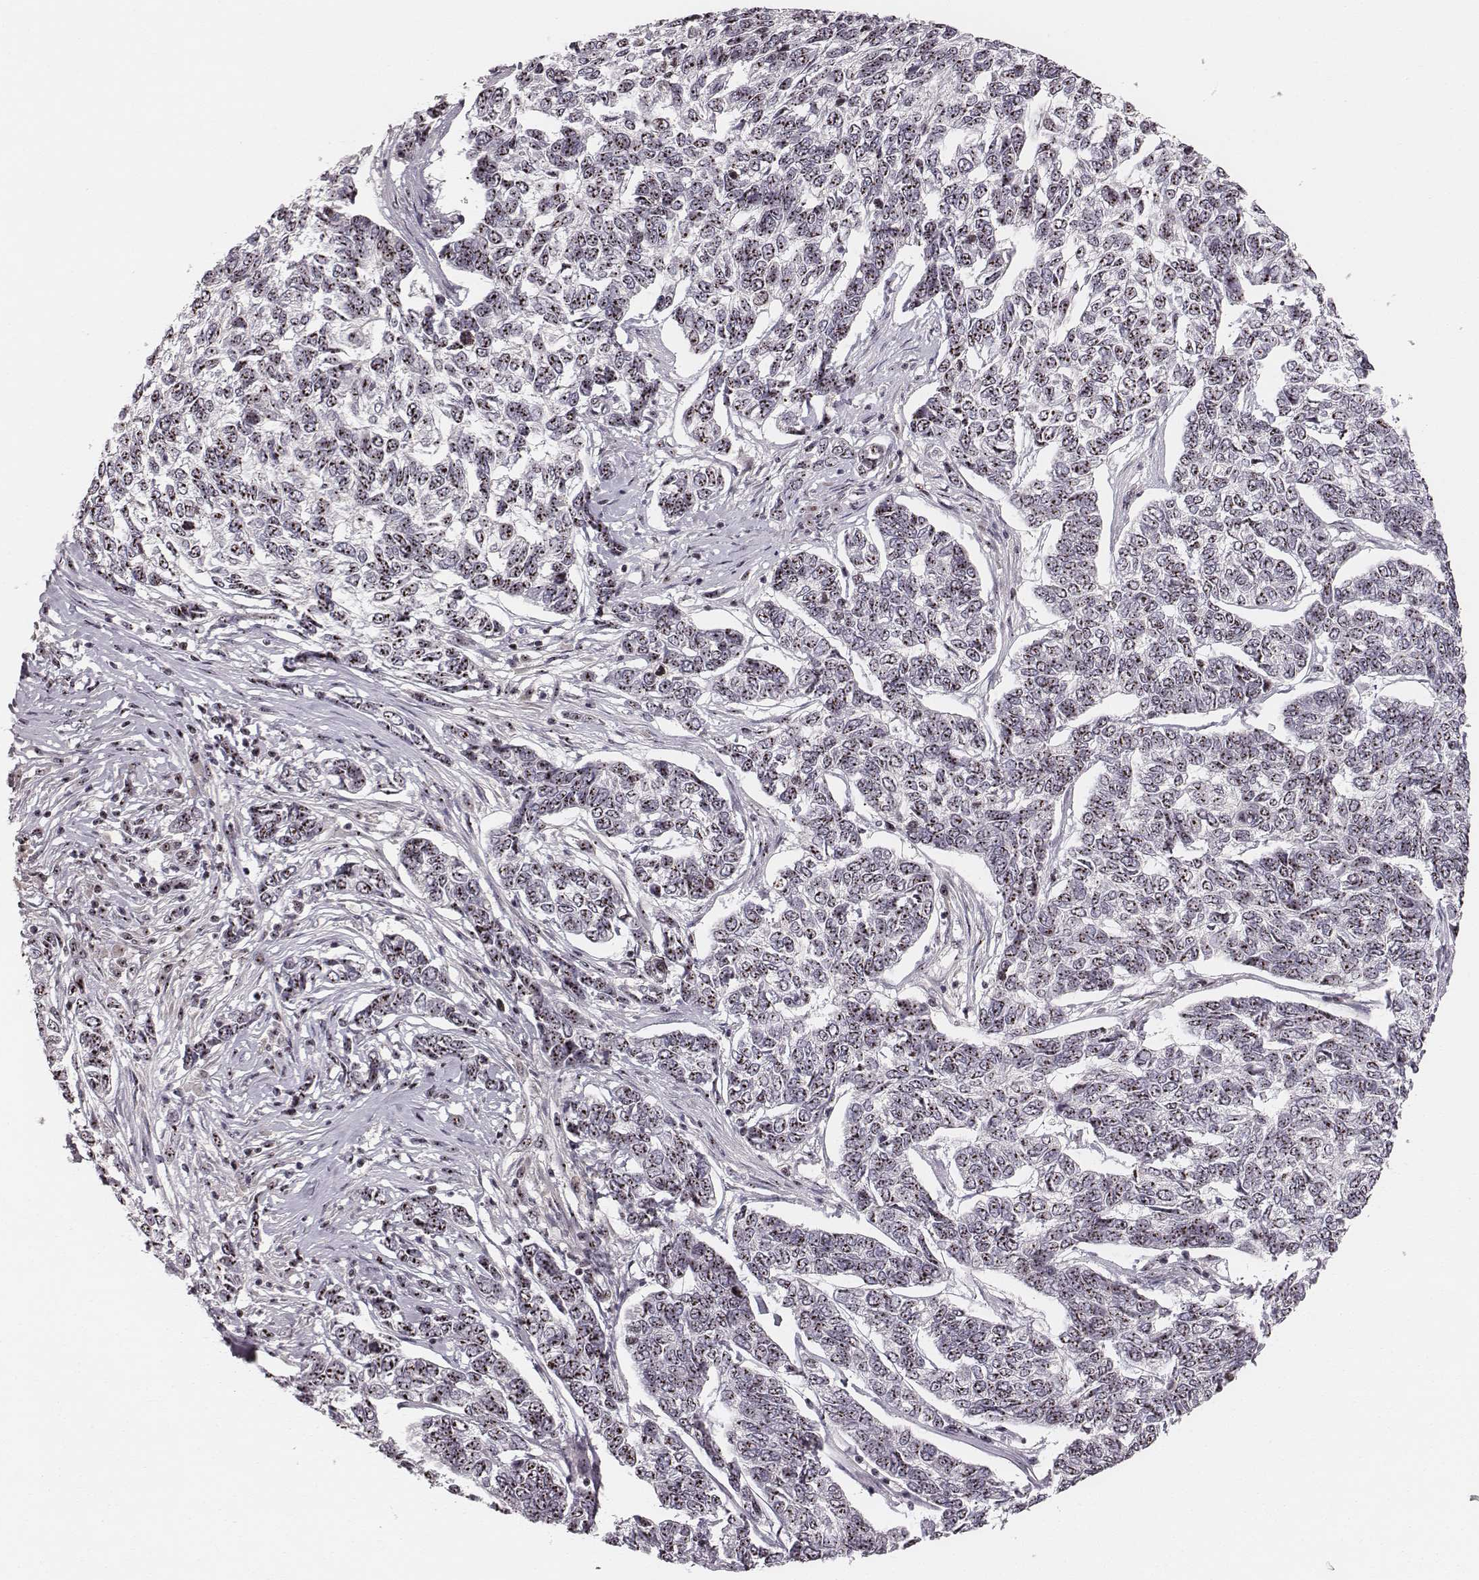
{"staining": {"intensity": "moderate", "quantity": ">75%", "location": "nuclear"}, "tissue": "skin cancer", "cell_type": "Tumor cells", "image_type": "cancer", "snomed": [{"axis": "morphology", "description": "Basal cell carcinoma"}, {"axis": "topography", "description": "Skin"}], "caption": "Skin basal cell carcinoma stained for a protein (brown) demonstrates moderate nuclear positive positivity in approximately >75% of tumor cells.", "gene": "NOP56", "patient": {"sex": "female", "age": 65}}